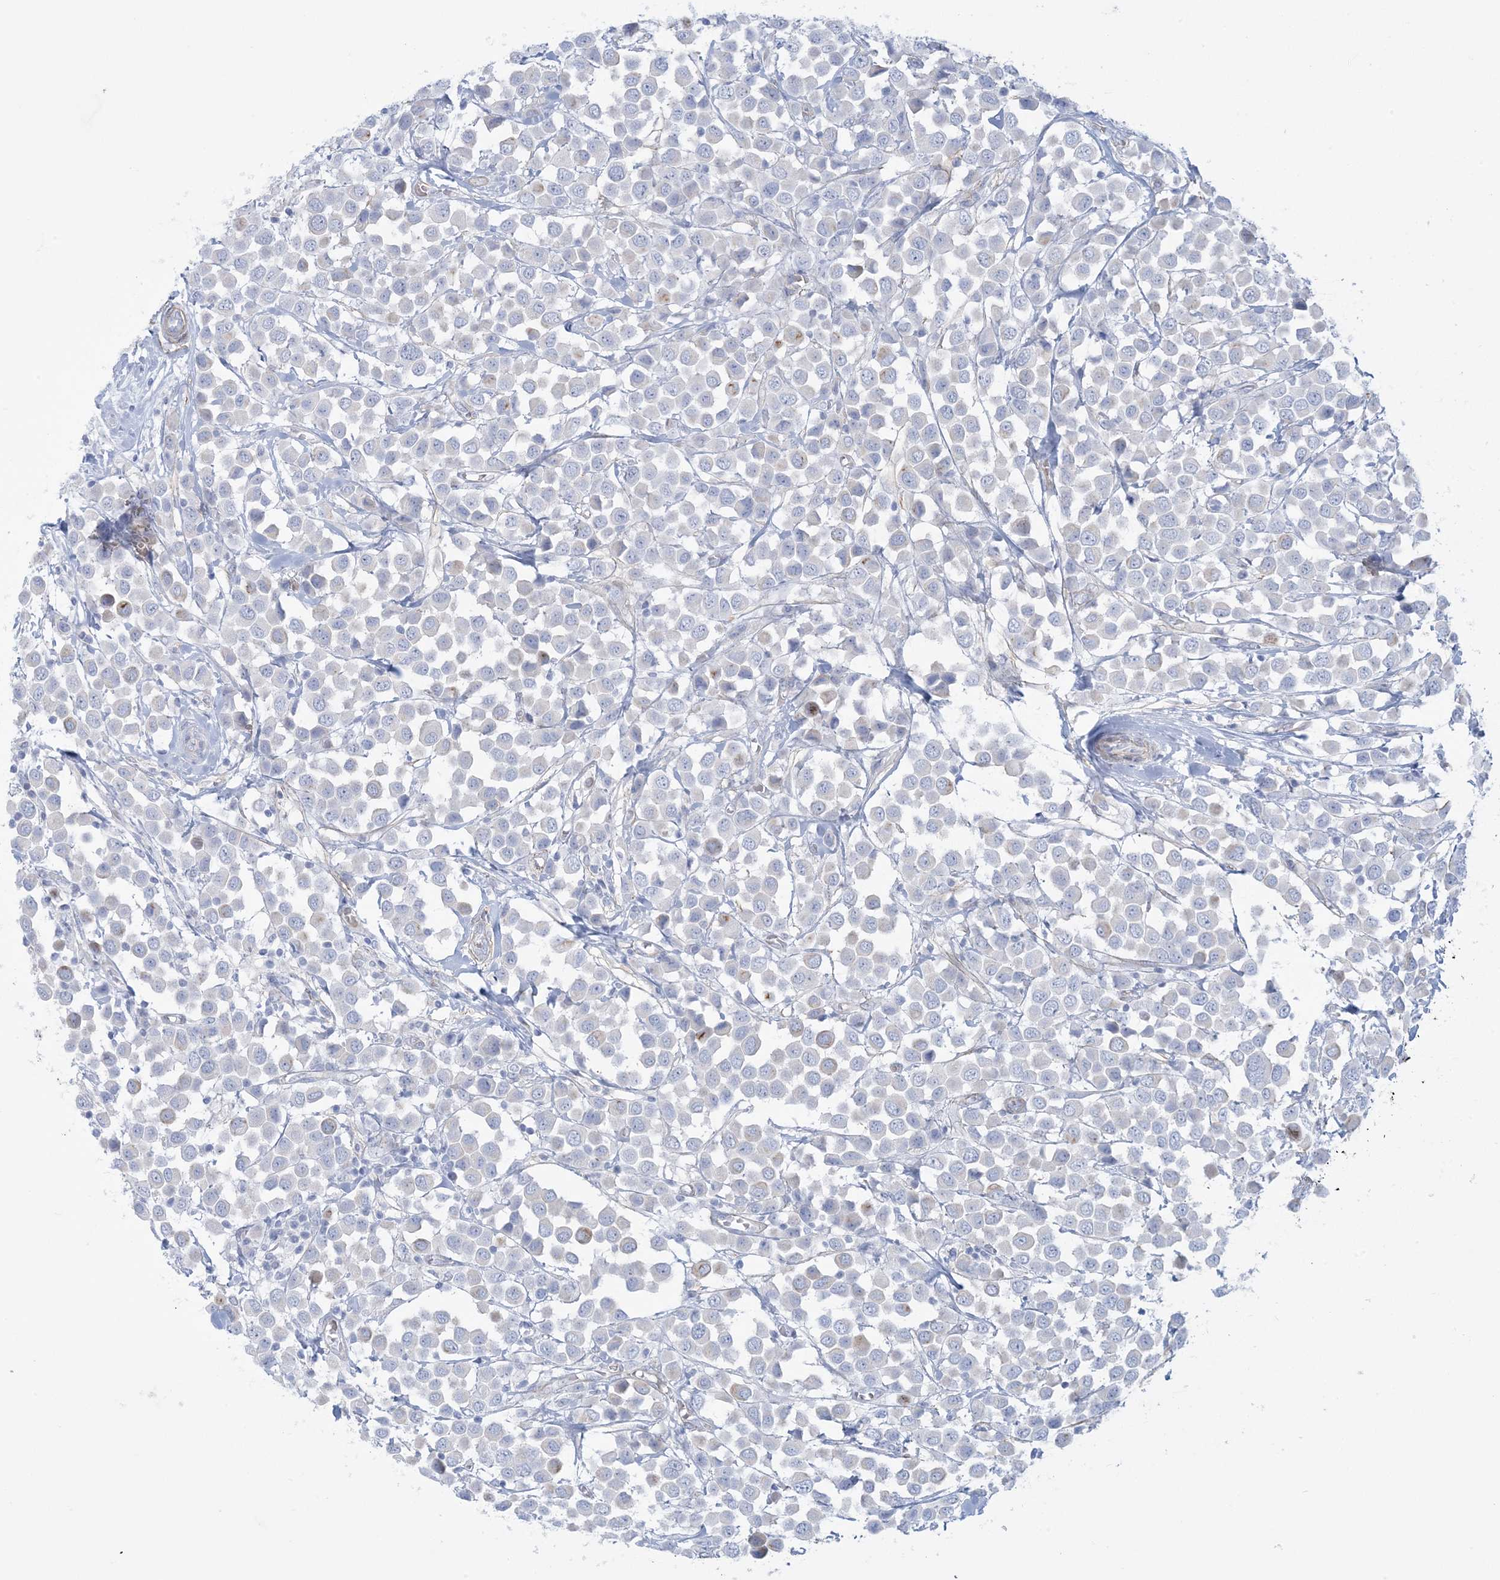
{"staining": {"intensity": "negative", "quantity": "none", "location": "none"}, "tissue": "breast cancer", "cell_type": "Tumor cells", "image_type": "cancer", "snomed": [{"axis": "morphology", "description": "Duct carcinoma"}, {"axis": "topography", "description": "Breast"}], "caption": "A histopathology image of invasive ductal carcinoma (breast) stained for a protein exhibits no brown staining in tumor cells.", "gene": "AGXT", "patient": {"sex": "female", "age": 61}}